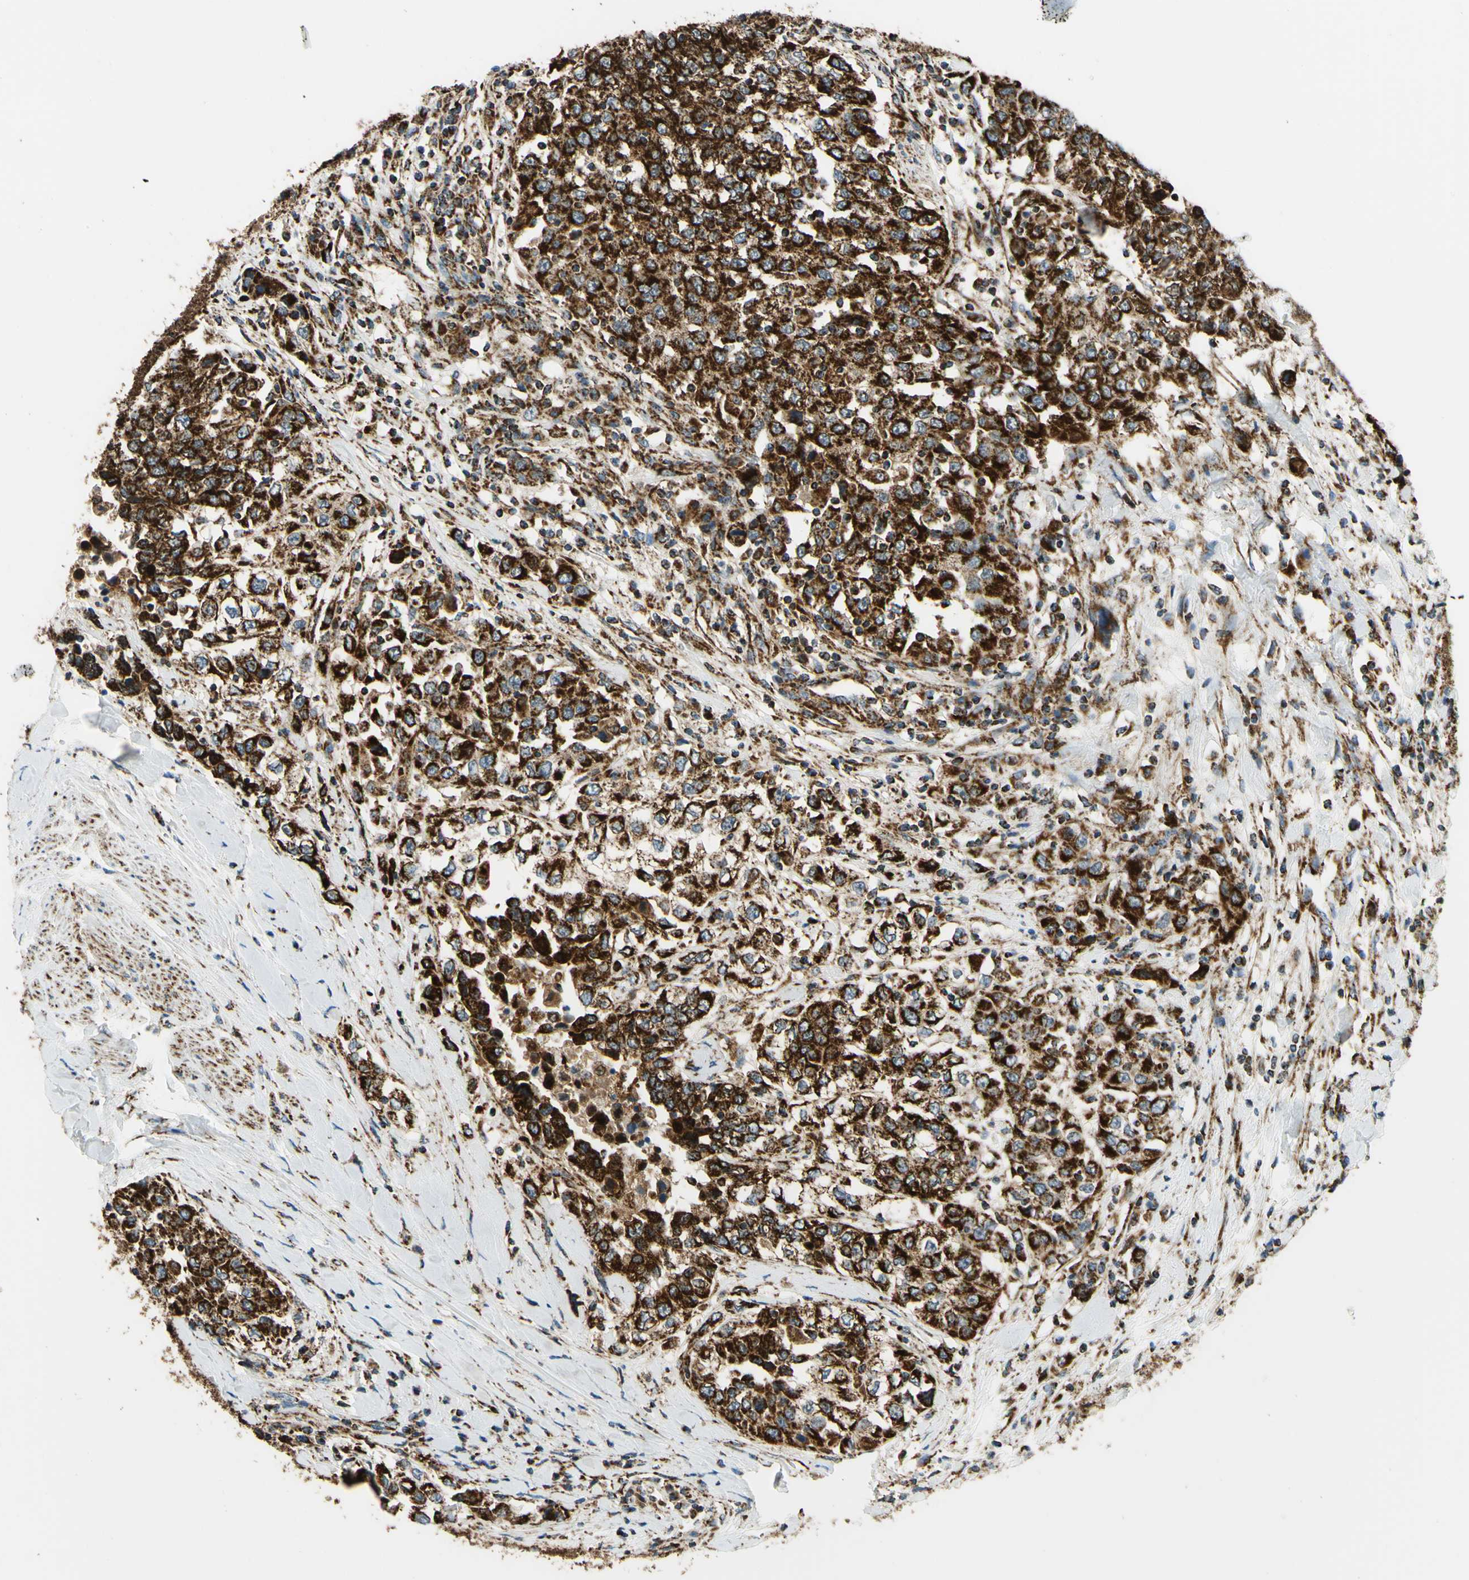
{"staining": {"intensity": "strong", "quantity": ">75%", "location": "cytoplasmic/membranous"}, "tissue": "urothelial cancer", "cell_type": "Tumor cells", "image_type": "cancer", "snomed": [{"axis": "morphology", "description": "Urothelial carcinoma, High grade"}, {"axis": "topography", "description": "Urinary bladder"}], "caption": "Human high-grade urothelial carcinoma stained with a protein marker exhibits strong staining in tumor cells.", "gene": "MAVS", "patient": {"sex": "female", "age": 80}}